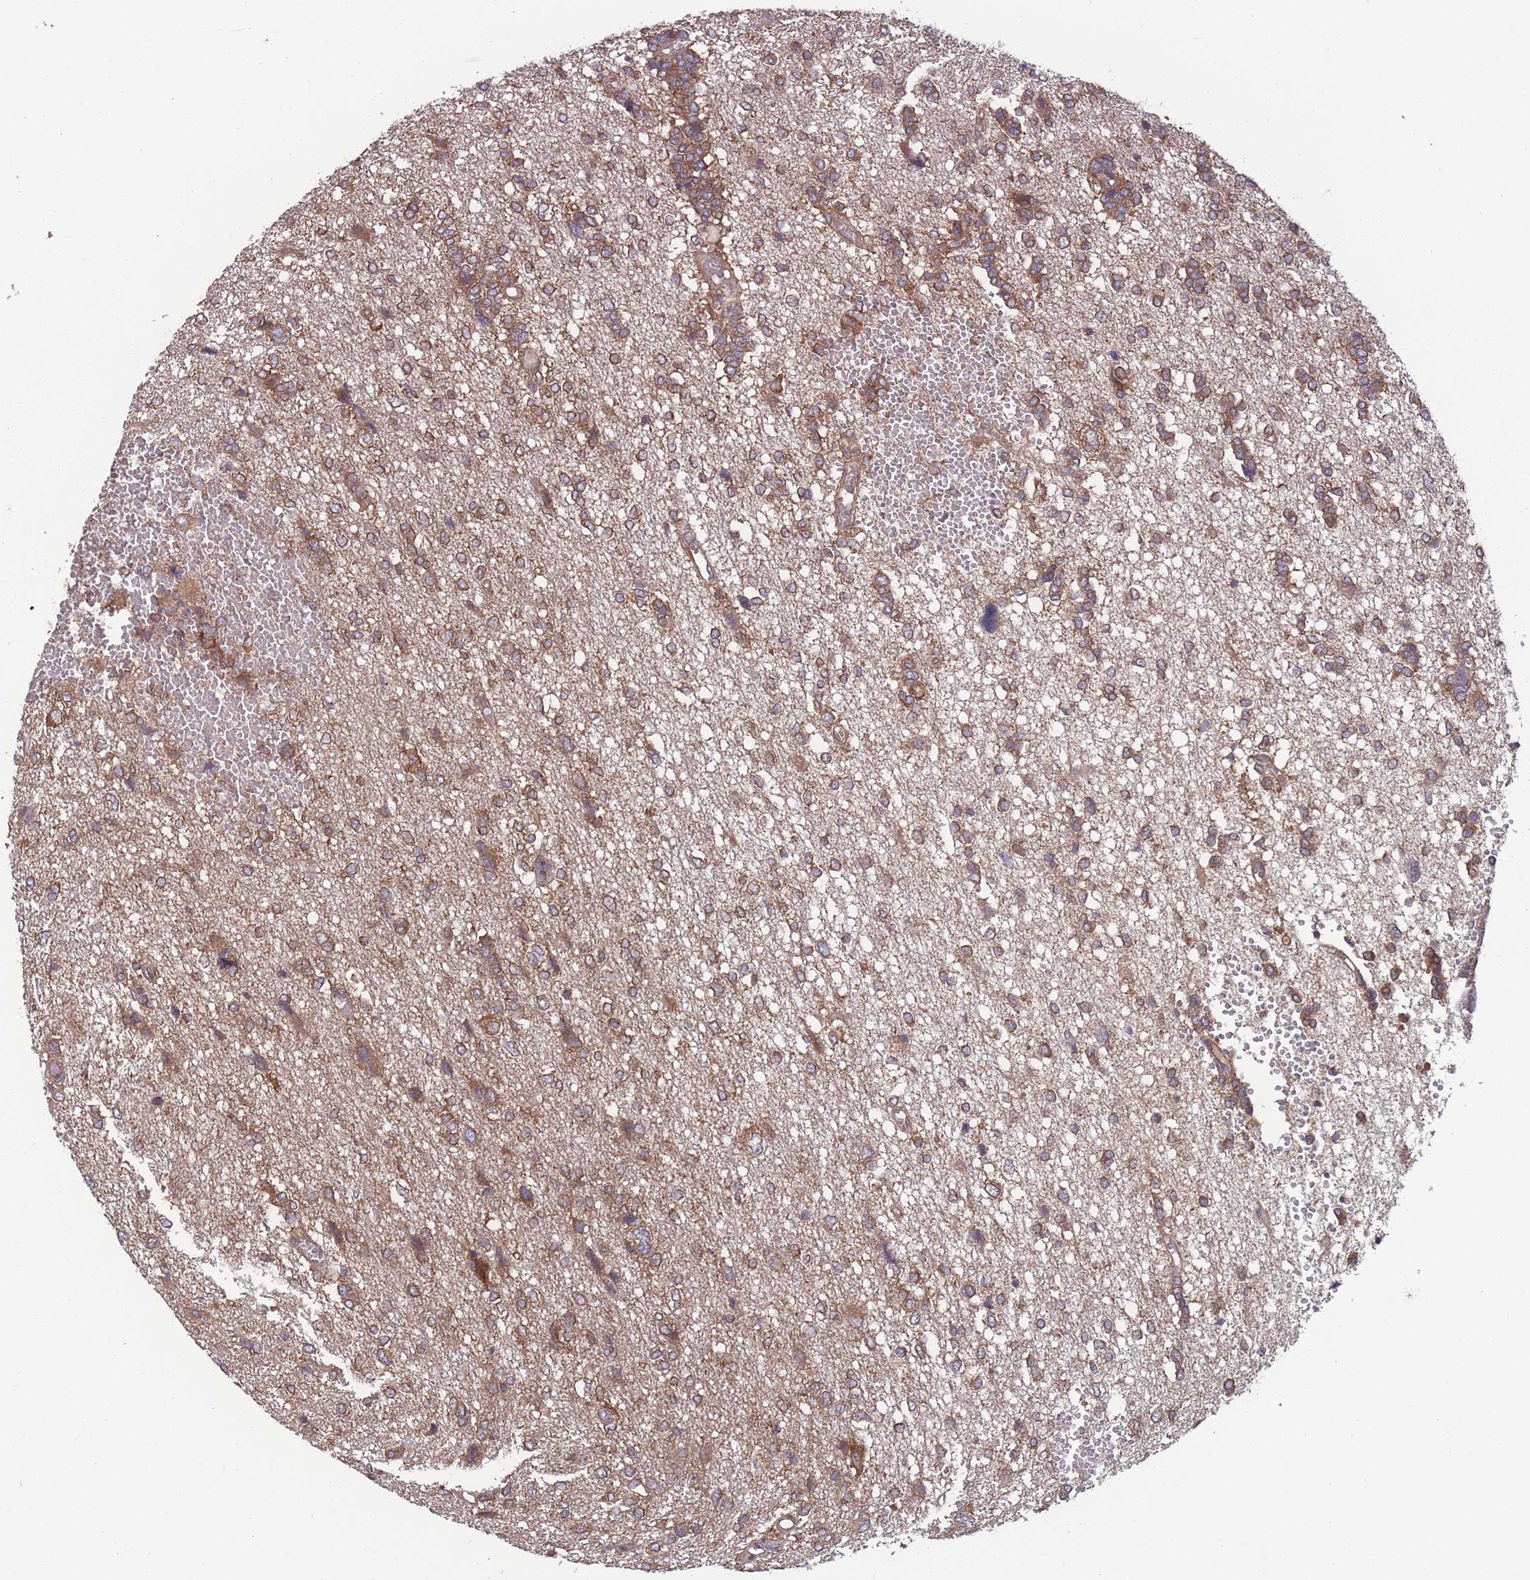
{"staining": {"intensity": "moderate", "quantity": ">75%", "location": "cytoplasmic/membranous"}, "tissue": "glioma", "cell_type": "Tumor cells", "image_type": "cancer", "snomed": [{"axis": "morphology", "description": "Glioma, malignant, High grade"}, {"axis": "topography", "description": "Brain"}], "caption": "Moderate cytoplasmic/membranous positivity for a protein is seen in approximately >75% of tumor cells of glioma using IHC.", "gene": "ZPR1", "patient": {"sex": "female", "age": 59}}